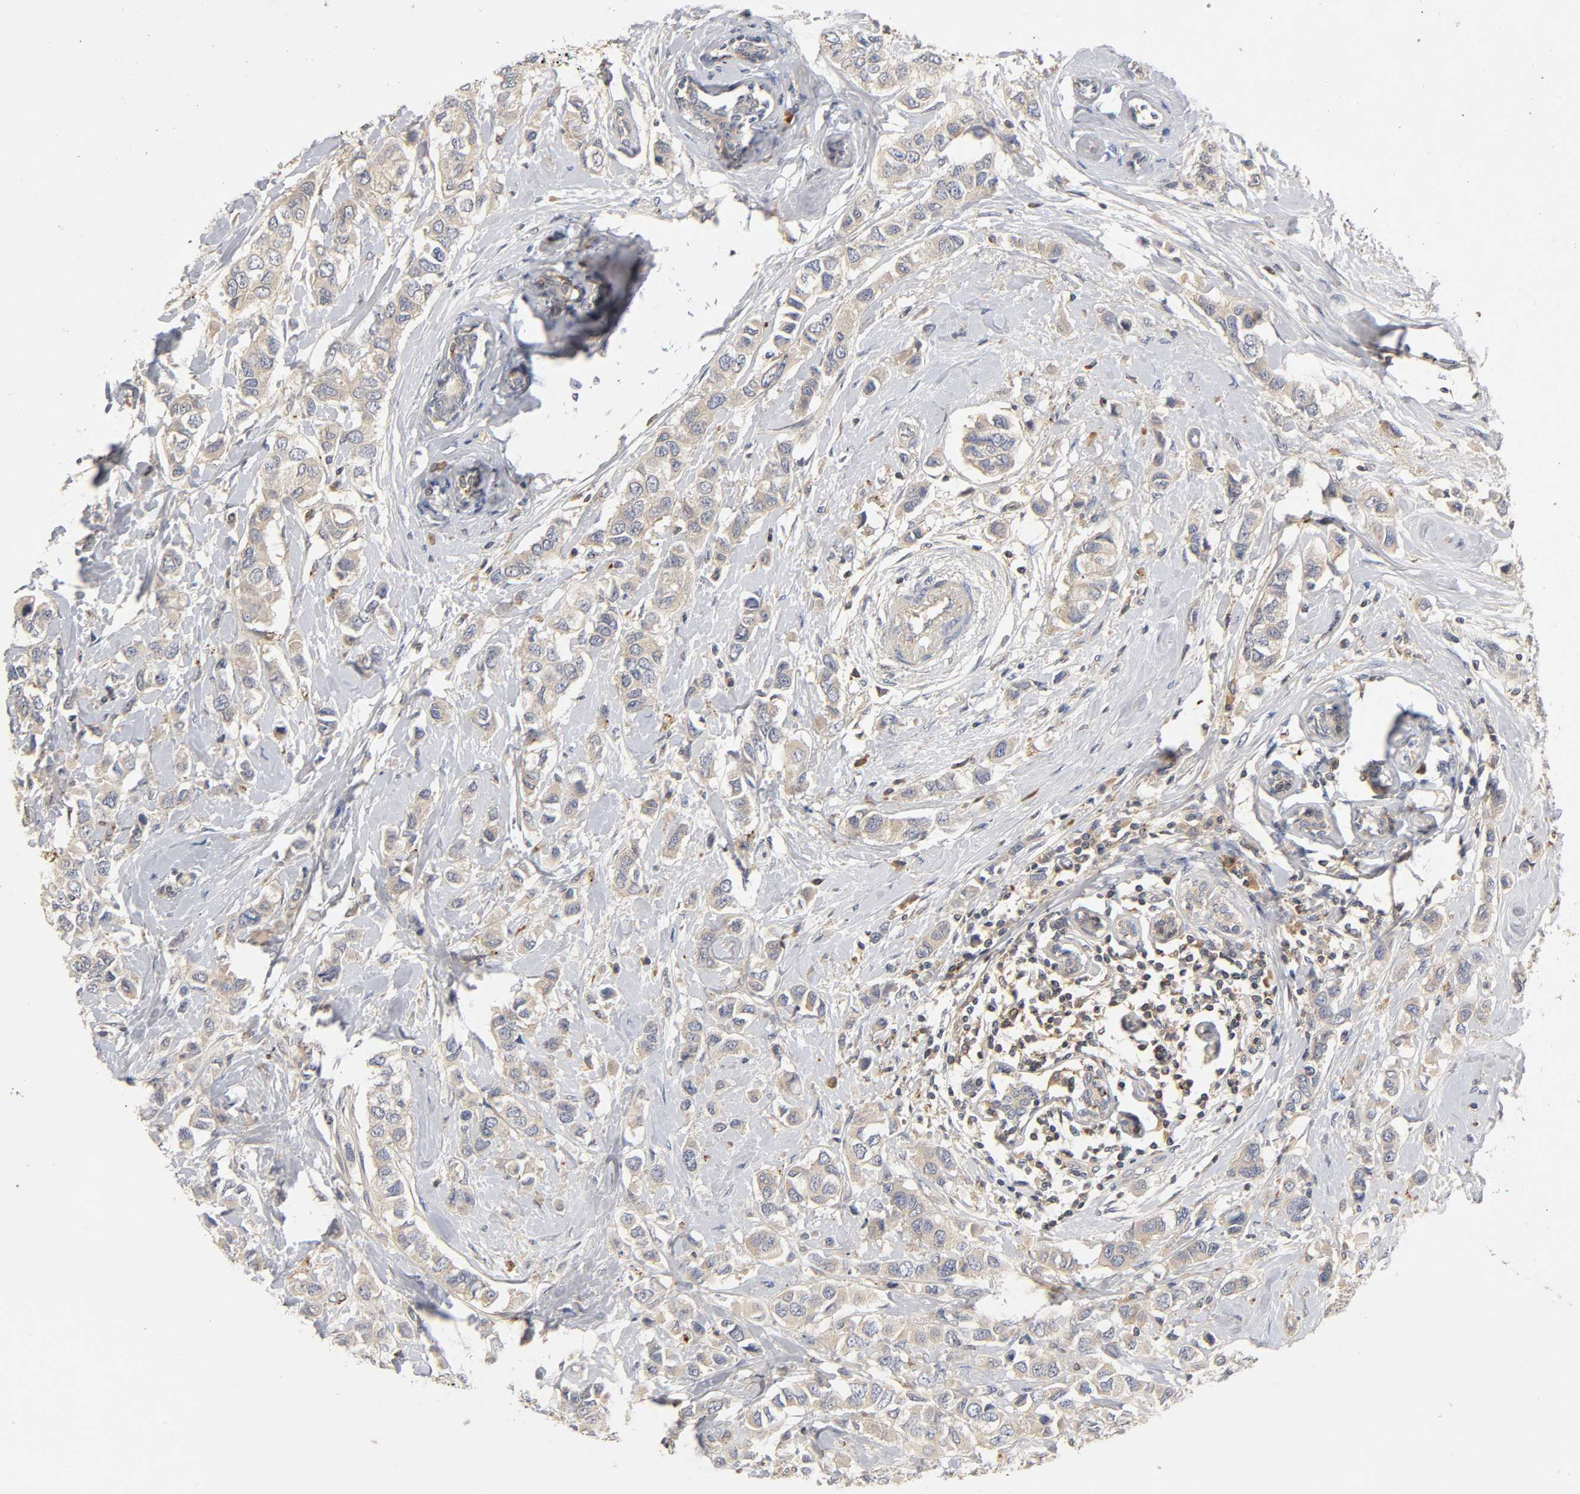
{"staining": {"intensity": "weak", "quantity": "25%-75%", "location": "cytoplasmic/membranous"}, "tissue": "breast cancer", "cell_type": "Tumor cells", "image_type": "cancer", "snomed": [{"axis": "morphology", "description": "Duct carcinoma"}, {"axis": "topography", "description": "Breast"}], "caption": "IHC histopathology image of human breast infiltrating ductal carcinoma stained for a protein (brown), which displays low levels of weak cytoplasmic/membranous staining in about 25%-75% of tumor cells.", "gene": "RHOA", "patient": {"sex": "female", "age": 50}}